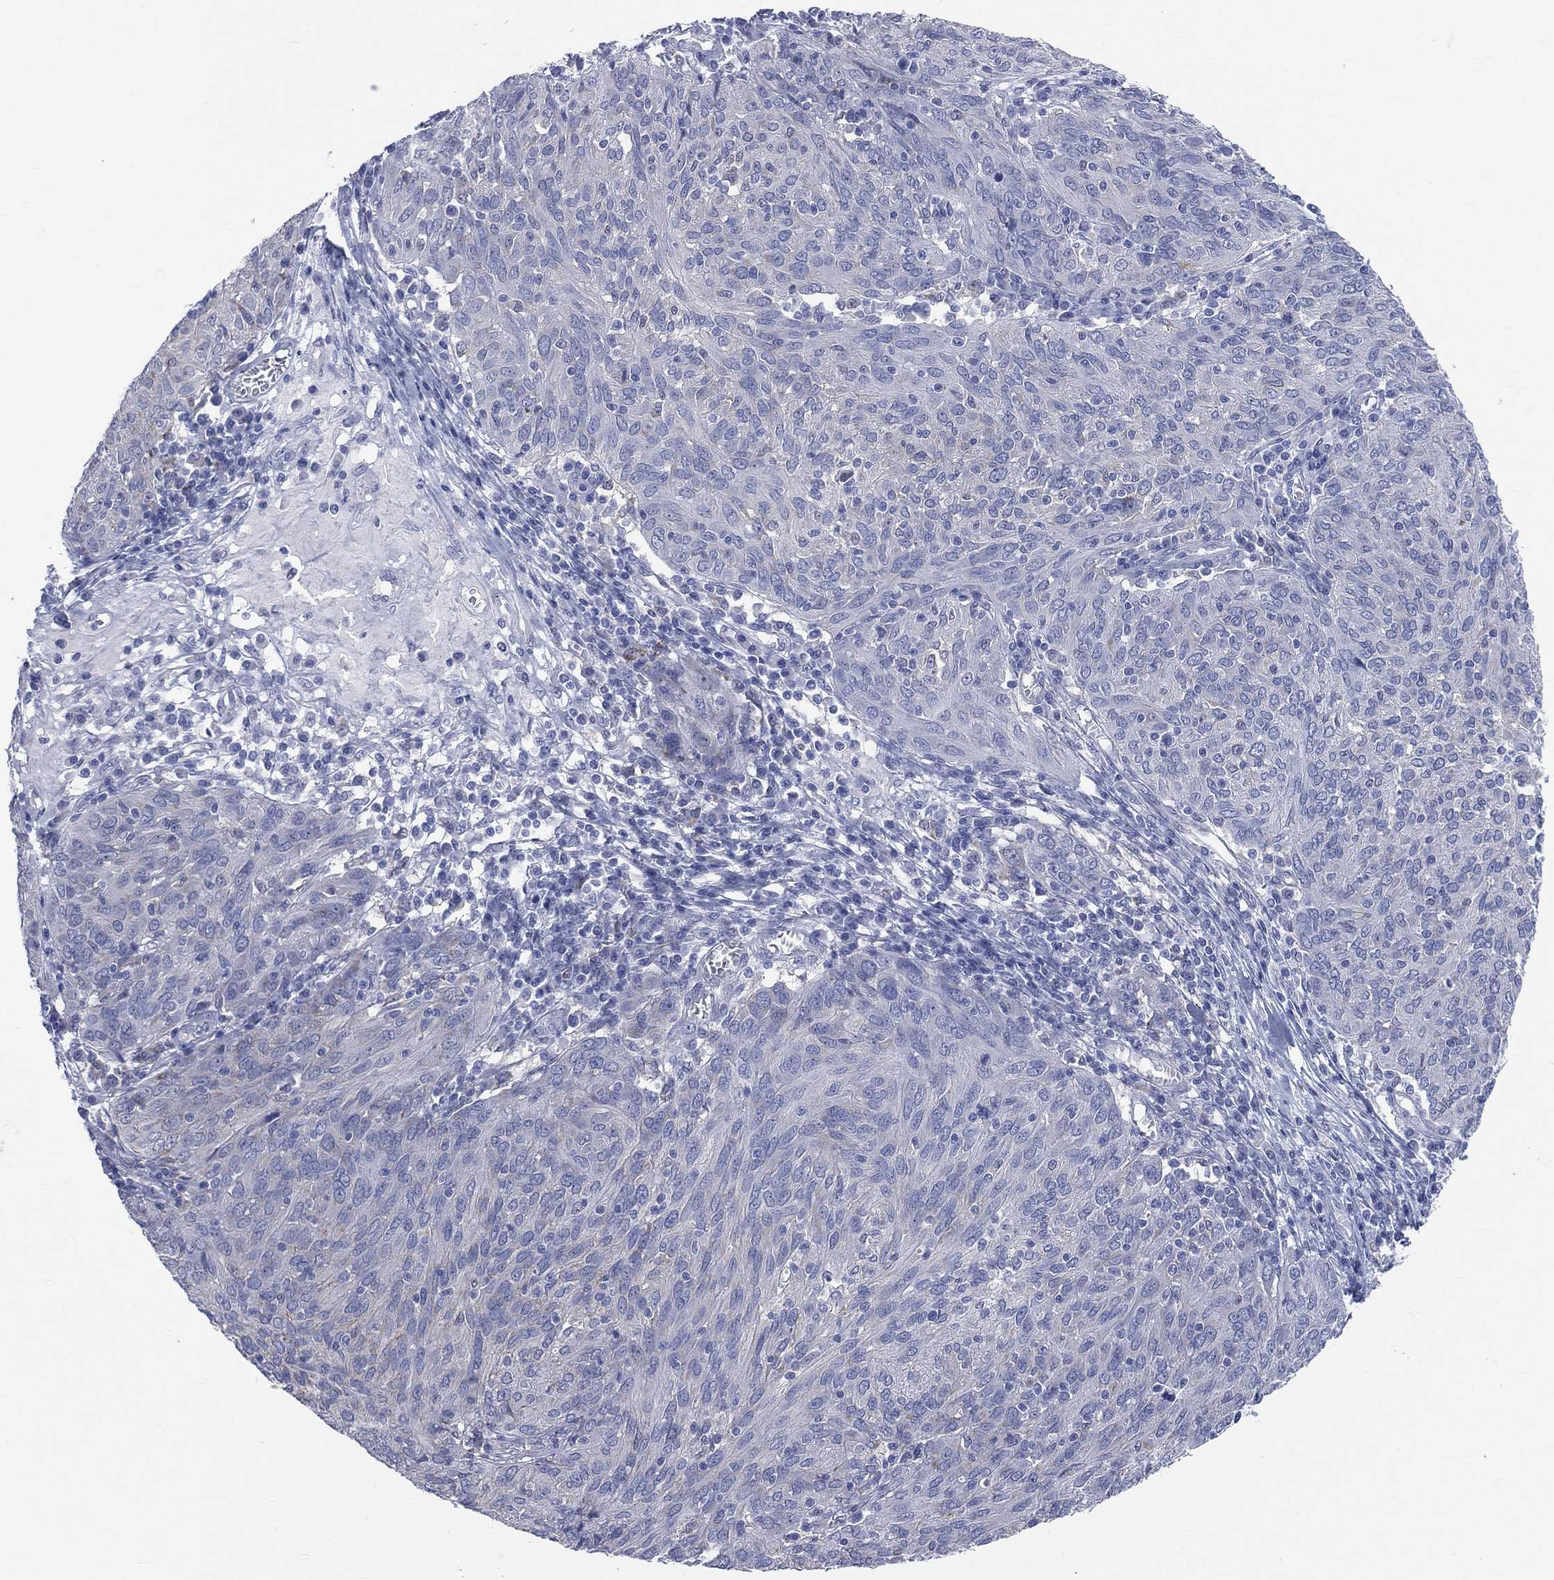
{"staining": {"intensity": "negative", "quantity": "none", "location": "none"}, "tissue": "ovarian cancer", "cell_type": "Tumor cells", "image_type": "cancer", "snomed": [{"axis": "morphology", "description": "Carcinoma, endometroid"}, {"axis": "topography", "description": "Ovary"}], "caption": "Human ovarian cancer stained for a protein using immunohistochemistry displays no positivity in tumor cells.", "gene": "AKAP3", "patient": {"sex": "female", "age": 50}}